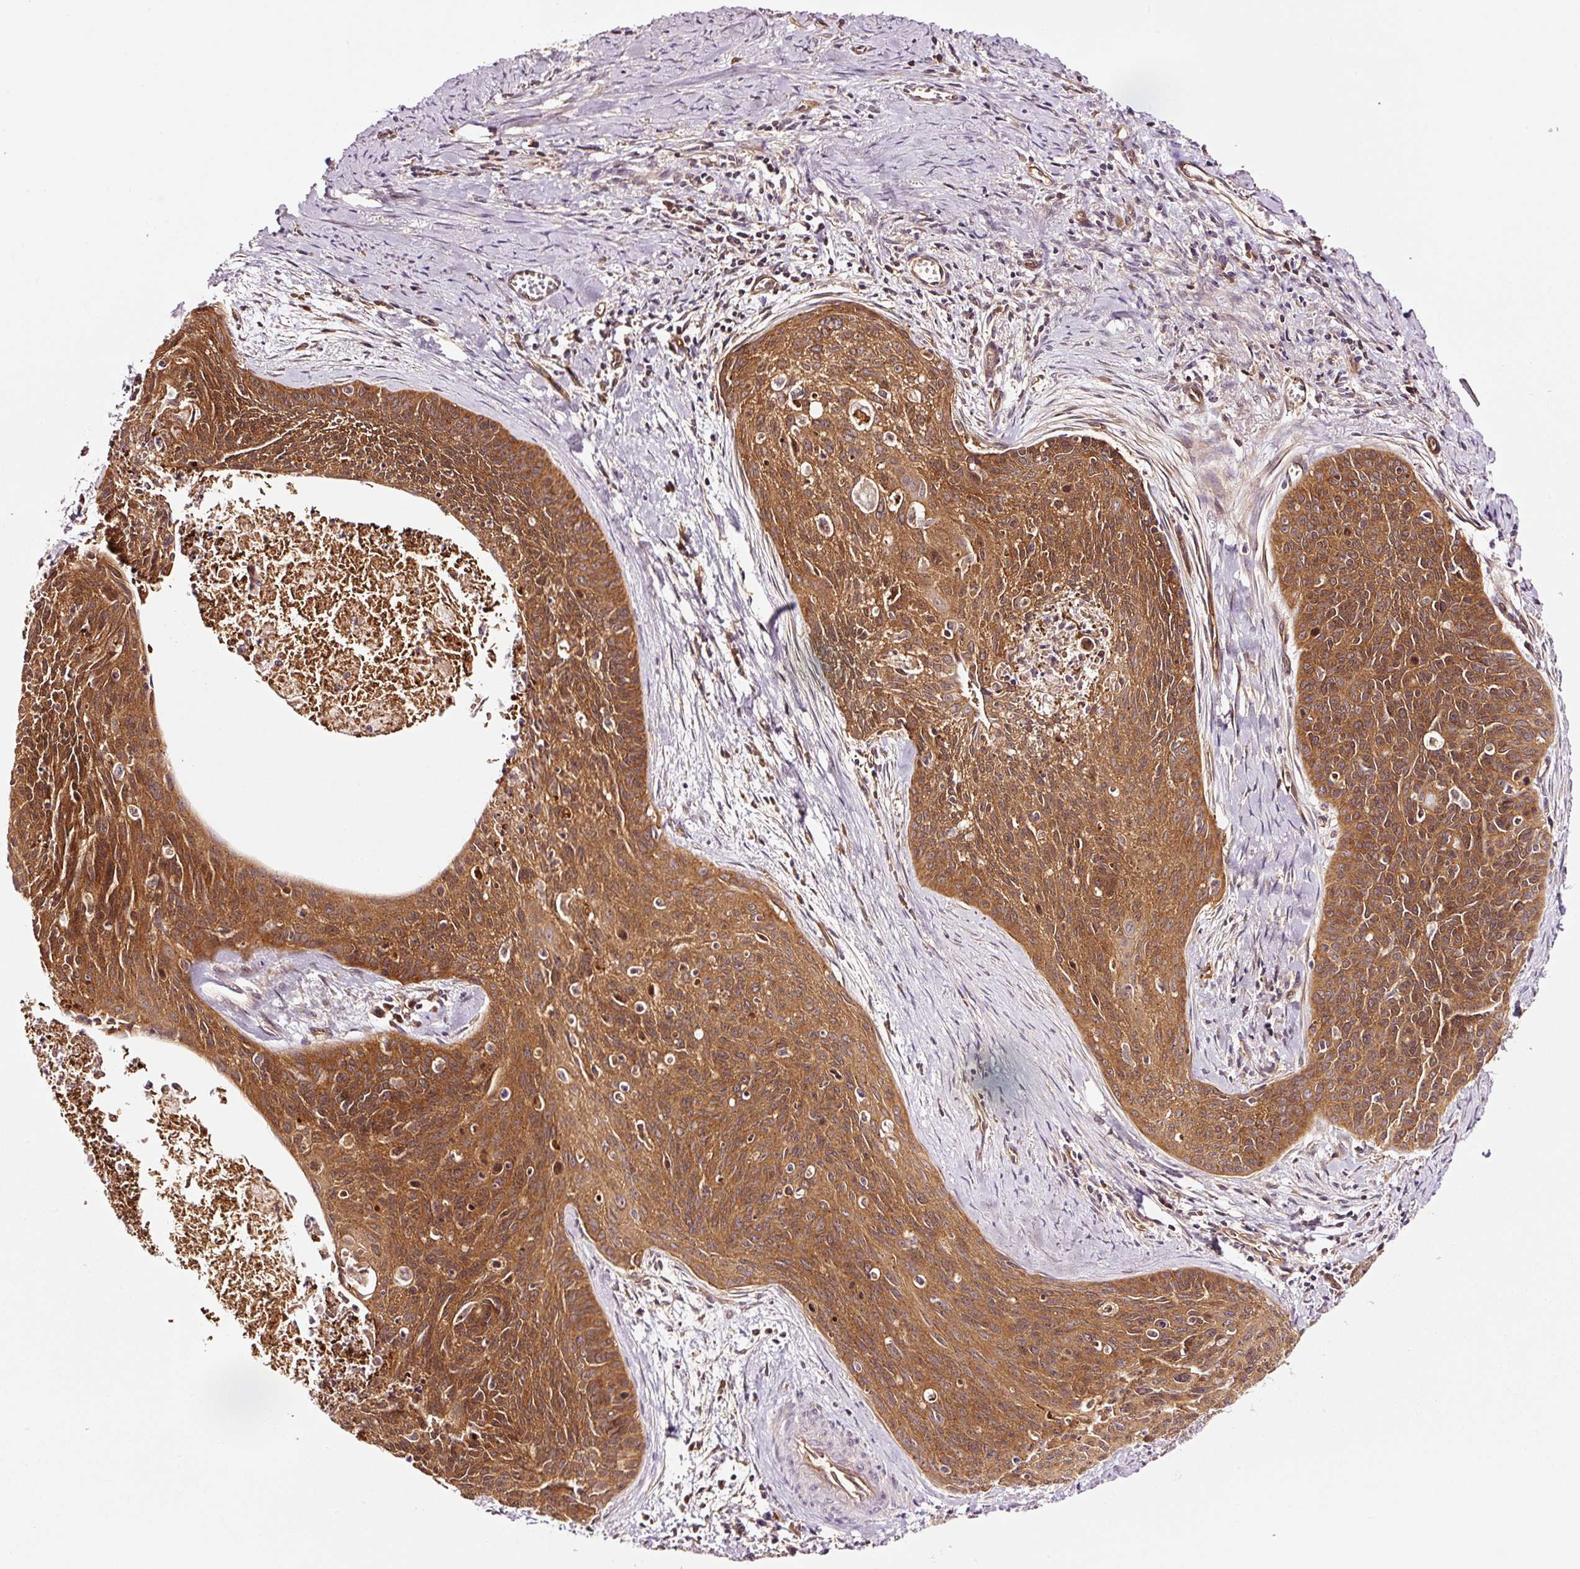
{"staining": {"intensity": "strong", "quantity": ">75%", "location": "cytoplasmic/membranous"}, "tissue": "cervical cancer", "cell_type": "Tumor cells", "image_type": "cancer", "snomed": [{"axis": "morphology", "description": "Squamous cell carcinoma, NOS"}, {"axis": "topography", "description": "Cervix"}], "caption": "About >75% of tumor cells in human squamous cell carcinoma (cervical) display strong cytoplasmic/membranous protein positivity as visualized by brown immunohistochemical staining.", "gene": "METAP1", "patient": {"sex": "female", "age": 55}}